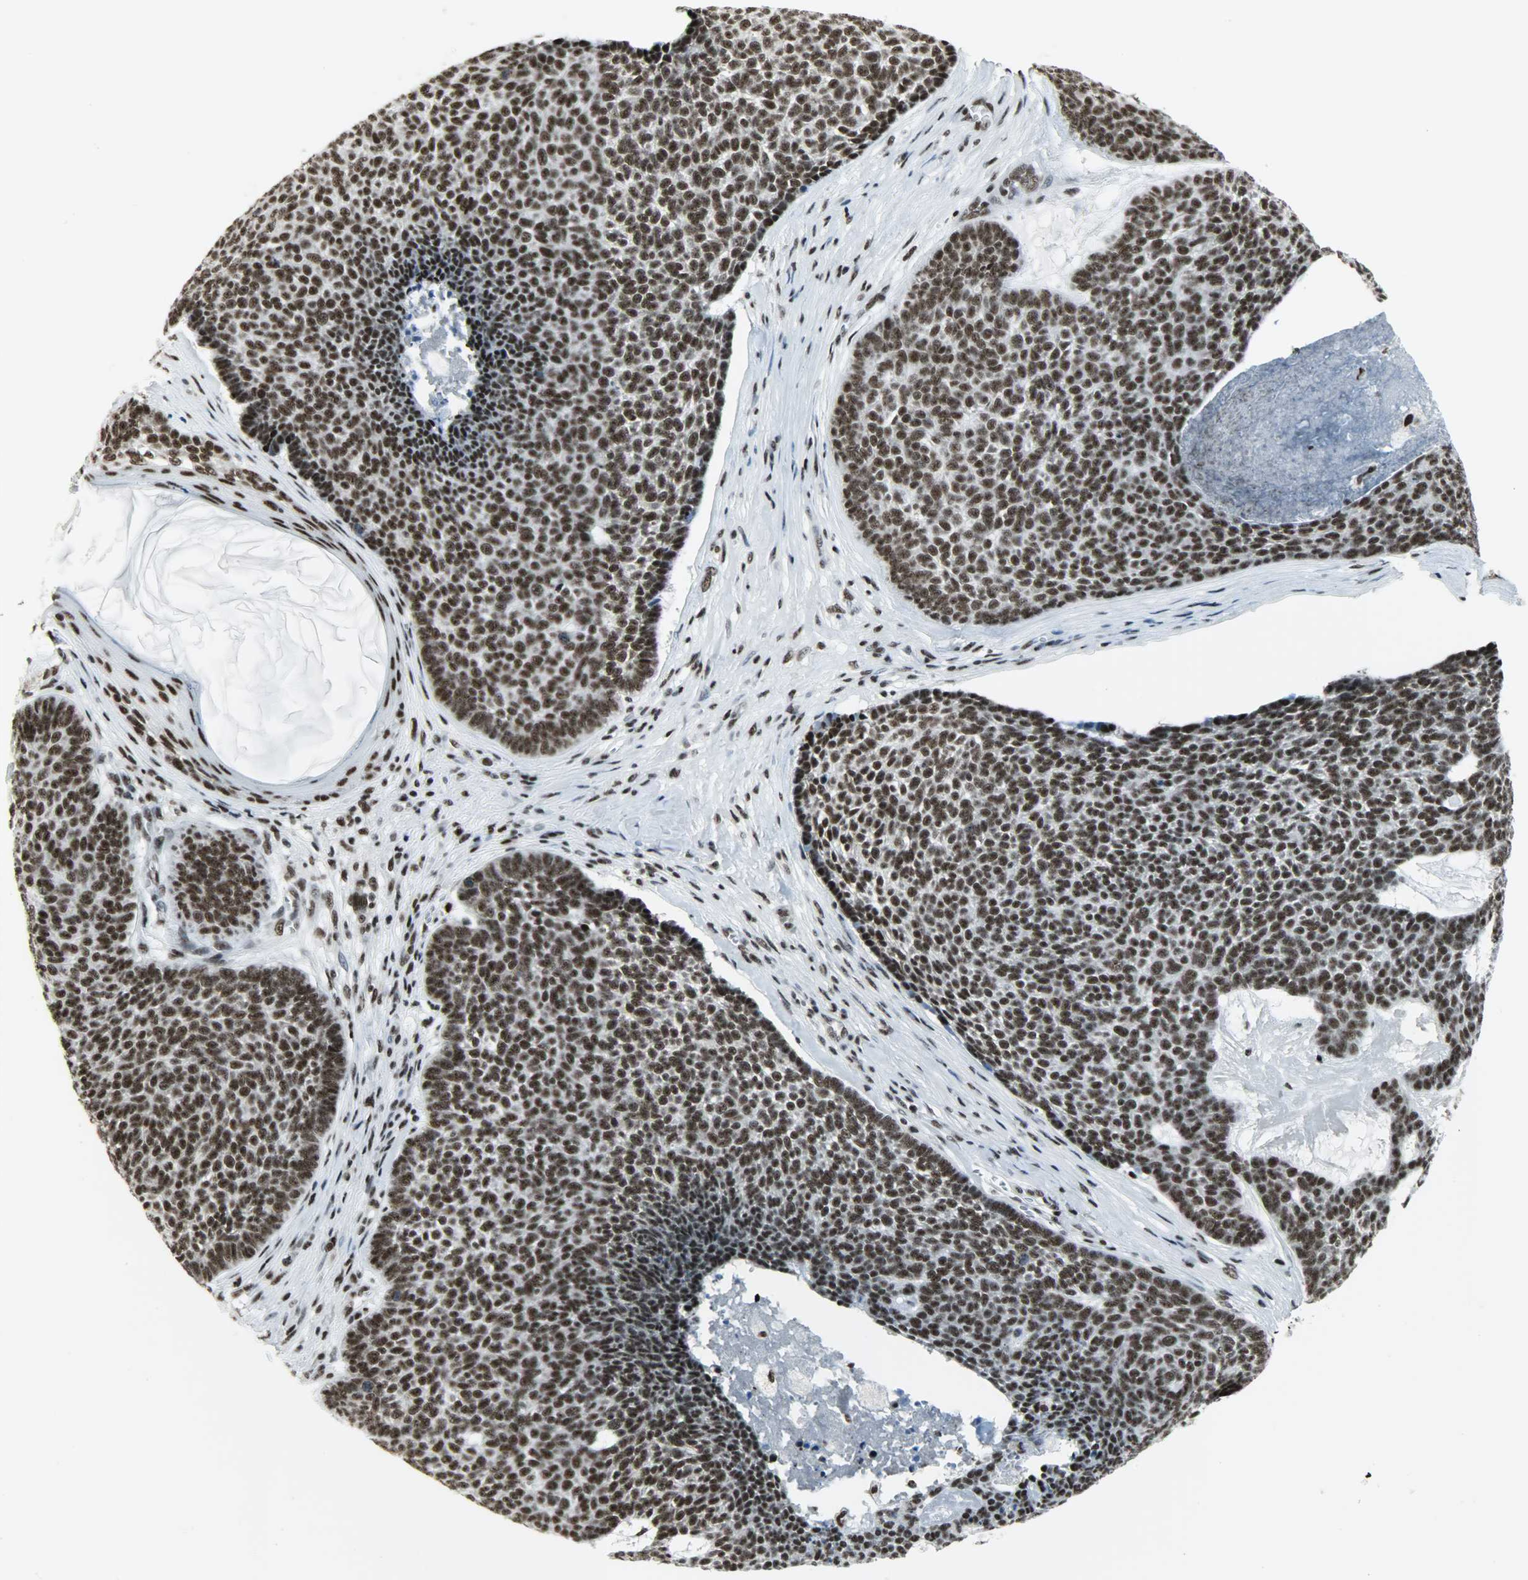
{"staining": {"intensity": "strong", "quantity": ">75%", "location": "nuclear"}, "tissue": "skin cancer", "cell_type": "Tumor cells", "image_type": "cancer", "snomed": [{"axis": "morphology", "description": "Basal cell carcinoma"}, {"axis": "topography", "description": "Skin"}], "caption": "This image displays IHC staining of basal cell carcinoma (skin), with high strong nuclear staining in approximately >75% of tumor cells.", "gene": "SNRPA", "patient": {"sex": "male", "age": 84}}